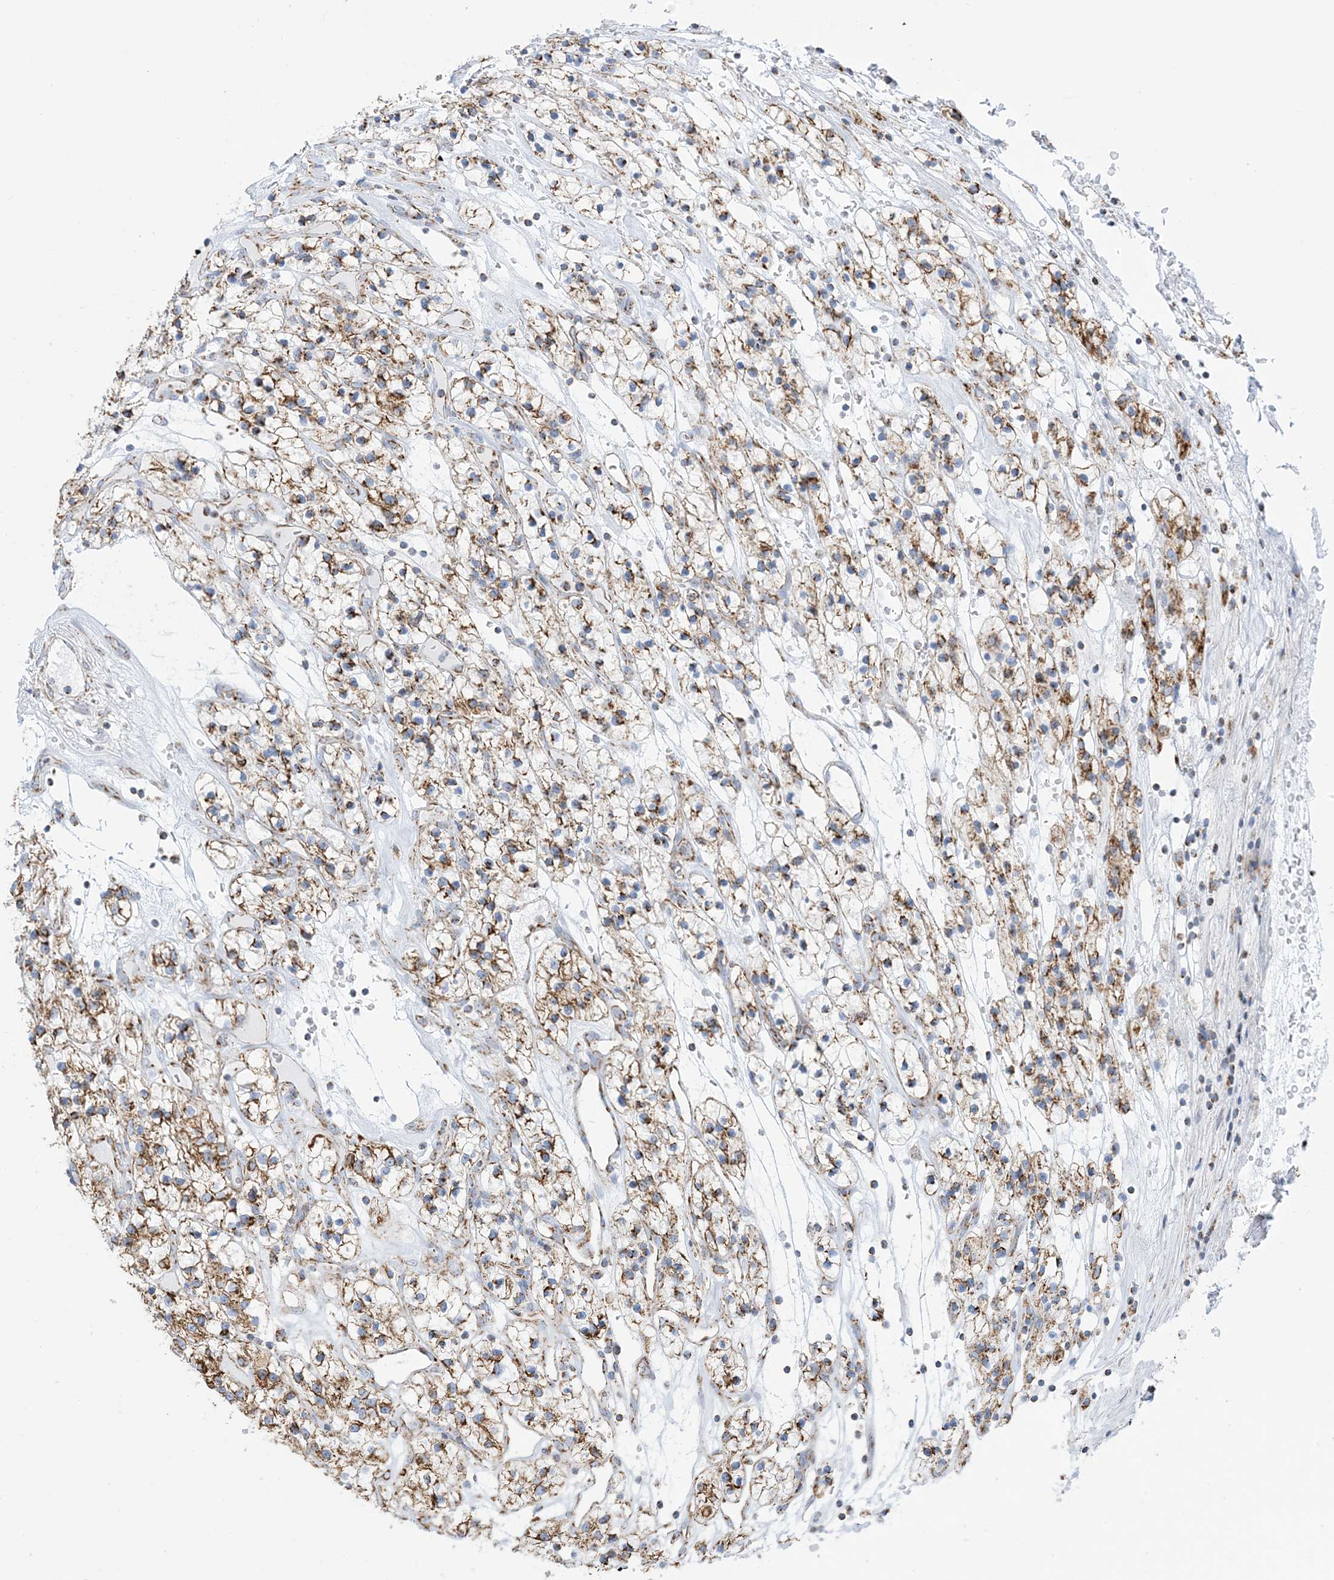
{"staining": {"intensity": "moderate", "quantity": ">75%", "location": "cytoplasmic/membranous"}, "tissue": "renal cancer", "cell_type": "Tumor cells", "image_type": "cancer", "snomed": [{"axis": "morphology", "description": "Adenocarcinoma, NOS"}, {"axis": "topography", "description": "Kidney"}], "caption": "Renal cancer tissue reveals moderate cytoplasmic/membranous staining in about >75% of tumor cells, visualized by immunohistochemistry.", "gene": "SAMM50", "patient": {"sex": "female", "age": 57}}